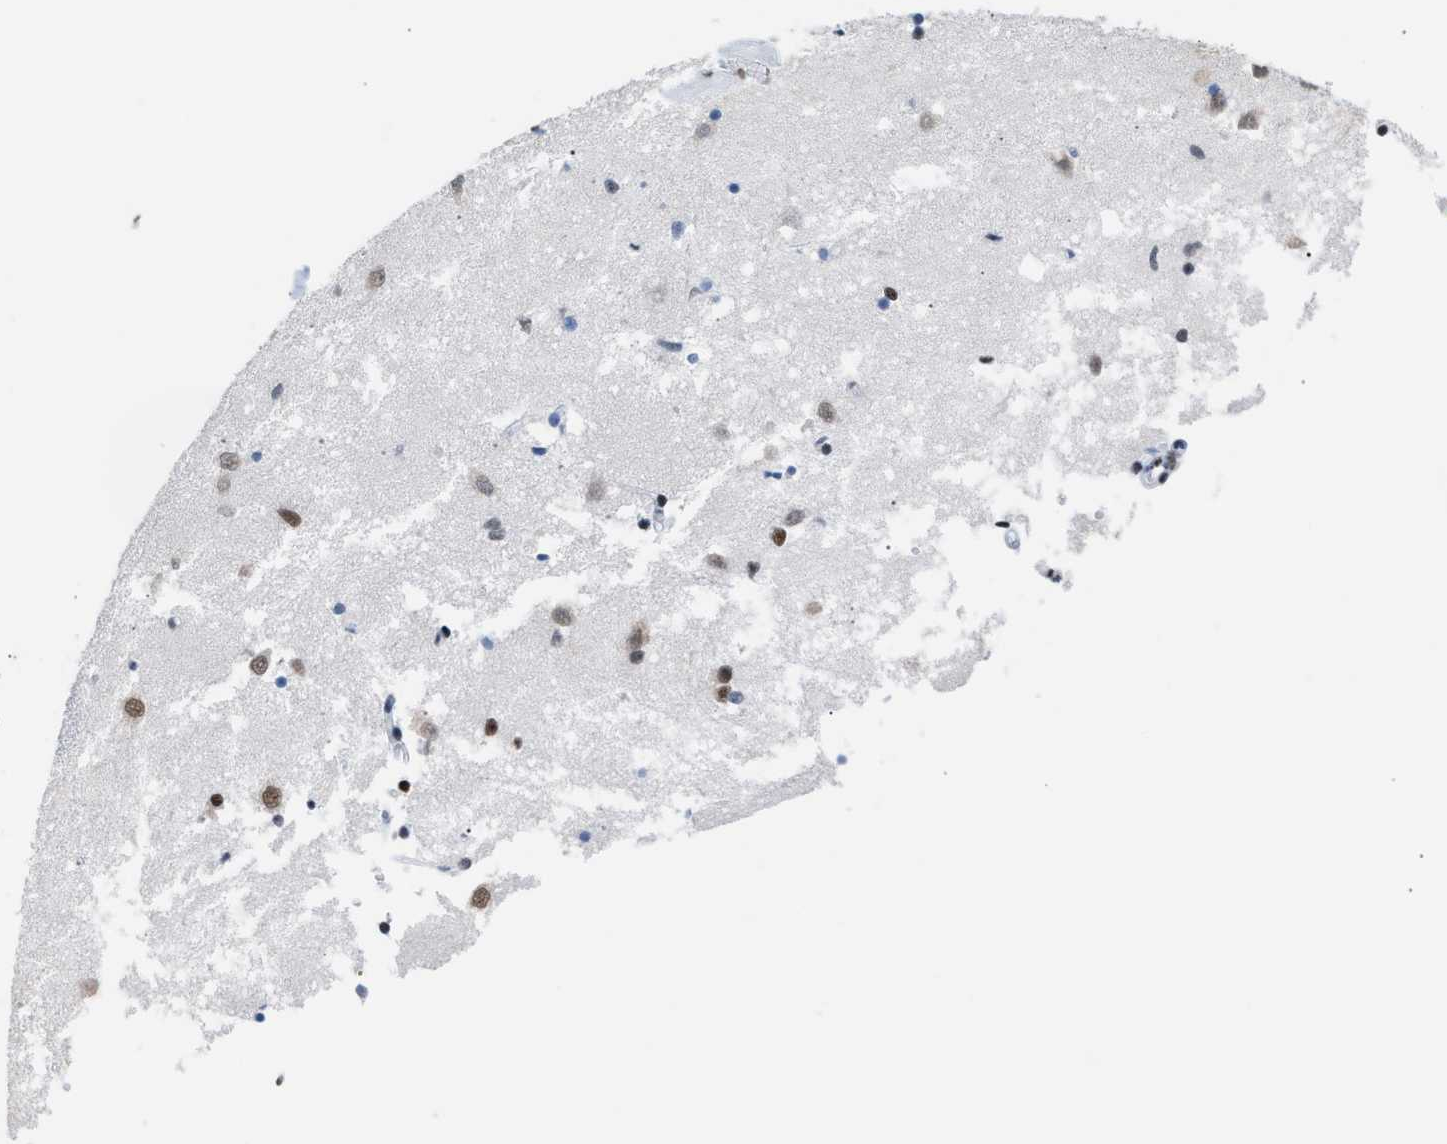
{"staining": {"intensity": "weak", "quantity": "<25%", "location": "nuclear"}, "tissue": "caudate", "cell_type": "Glial cells", "image_type": "normal", "snomed": [{"axis": "morphology", "description": "Normal tissue, NOS"}, {"axis": "topography", "description": "Lateral ventricle wall"}], "caption": "A micrograph of caudate stained for a protein shows no brown staining in glial cells. The staining was performed using DAB (3,3'-diaminobenzidine) to visualize the protein expression in brown, while the nuclei were stained in blue with hematoxylin (Magnification: 20x).", "gene": "CCAR2", "patient": {"sex": "female", "age": 19}}